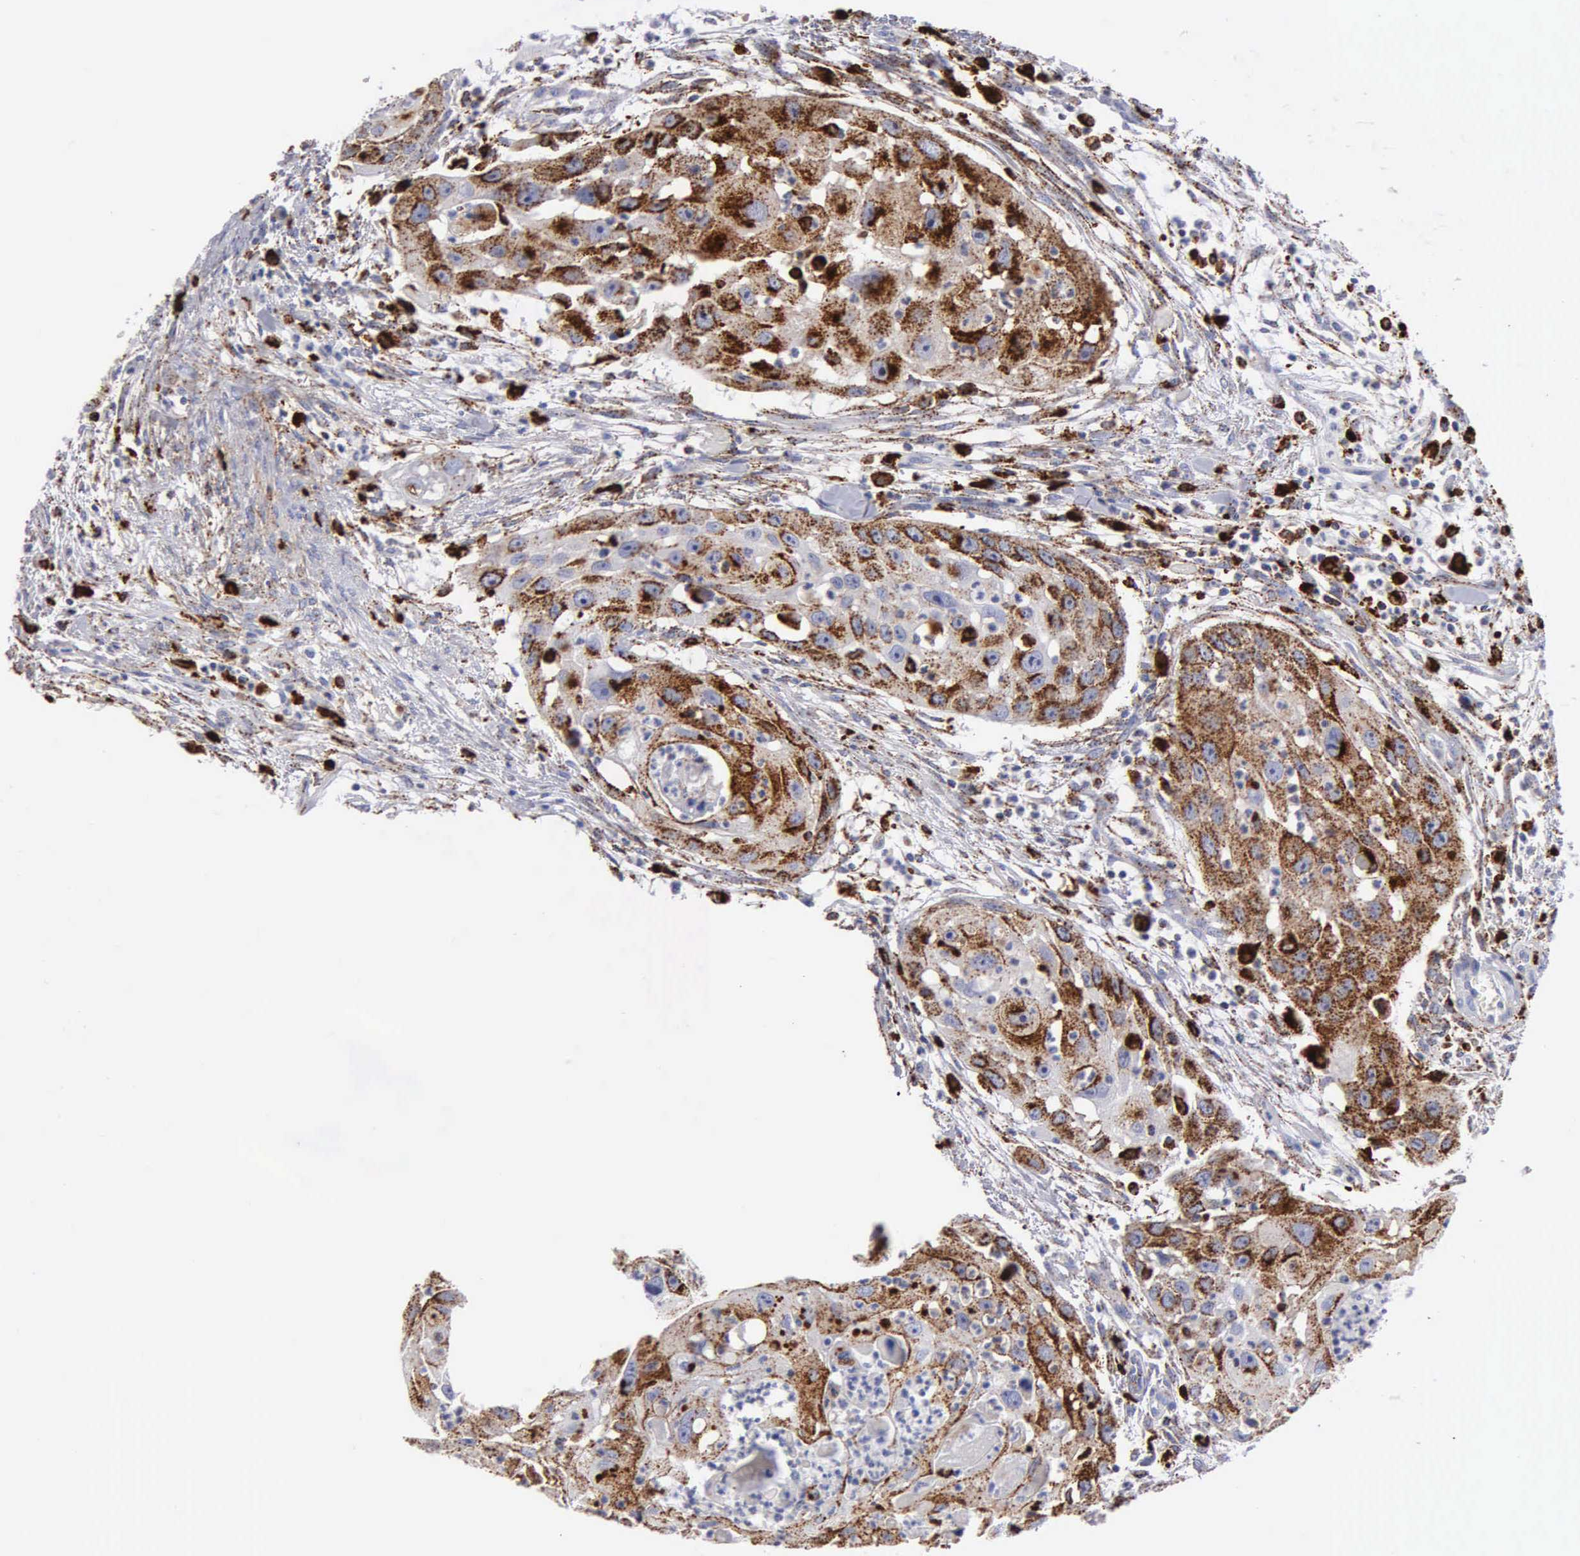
{"staining": {"intensity": "strong", "quantity": ">75%", "location": "cytoplasmic/membranous"}, "tissue": "head and neck cancer", "cell_type": "Tumor cells", "image_type": "cancer", "snomed": [{"axis": "morphology", "description": "Squamous cell carcinoma, NOS"}, {"axis": "topography", "description": "Head-Neck"}], "caption": "A high-resolution histopathology image shows immunohistochemistry (IHC) staining of head and neck cancer, which demonstrates strong cytoplasmic/membranous expression in approximately >75% of tumor cells. (Stains: DAB (3,3'-diaminobenzidine) in brown, nuclei in blue, Microscopy: brightfield microscopy at high magnification).", "gene": "CTSH", "patient": {"sex": "male", "age": 64}}